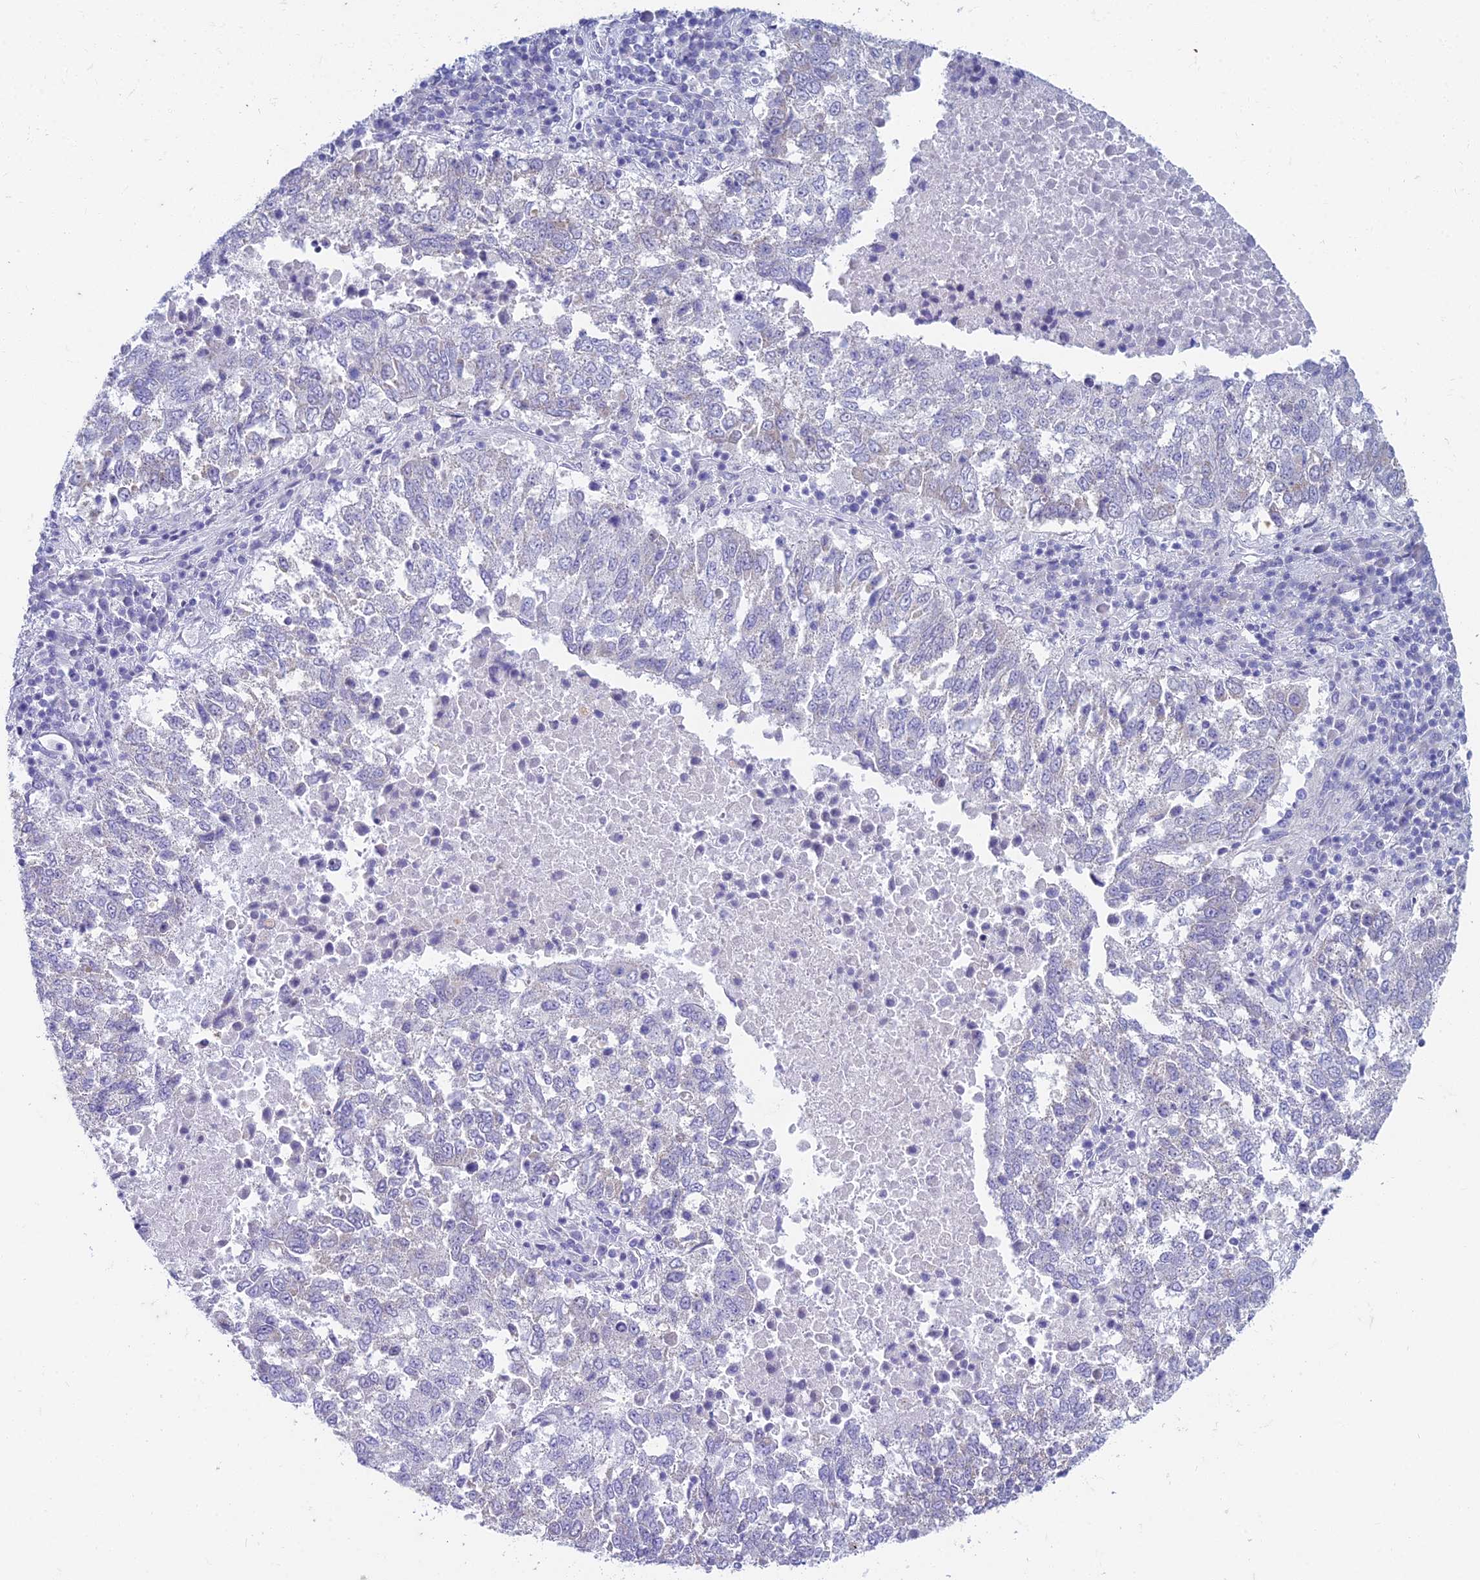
{"staining": {"intensity": "negative", "quantity": "none", "location": "none"}, "tissue": "lung cancer", "cell_type": "Tumor cells", "image_type": "cancer", "snomed": [{"axis": "morphology", "description": "Squamous cell carcinoma, NOS"}, {"axis": "topography", "description": "Lung"}], "caption": "Lung cancer stained for a protein using immunohistochemistry (IHC) reveals no positivity tumor cells.", "gene": "EEF2KMT", "patient": {"sex": "male", "age": 73}}